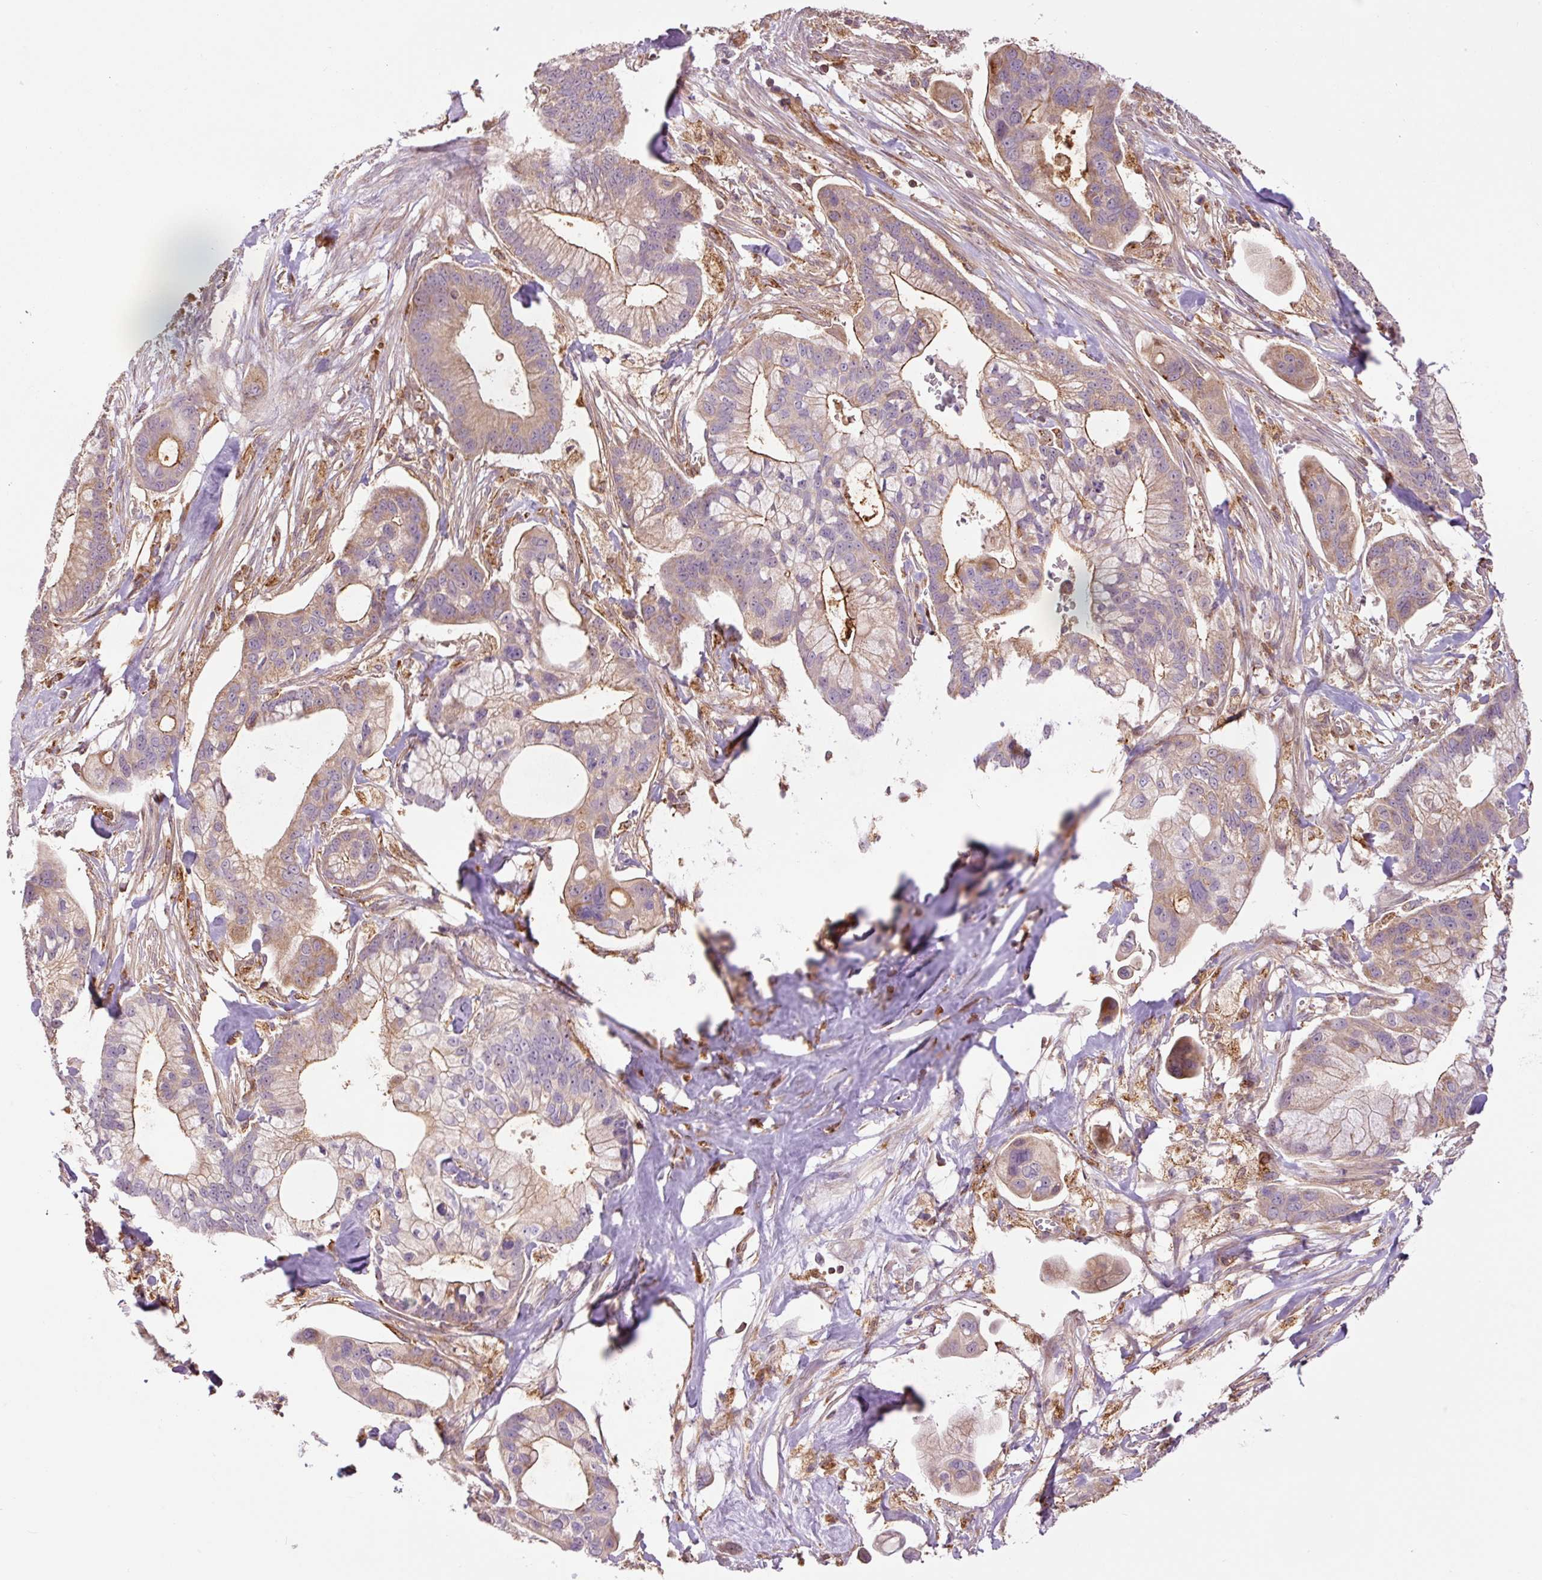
{"staining": {"intensity": "moderate", "quantity": "25%-75%", "location": "cytoplasmic/membranous"}, "tissue": "pancreatic cancer", "cell_type": "Tumor cells", "image_type": "cancer", "snomed": [{"axis": "morphology", "description": "Adenocarcinoma, NOS"}, {"axis": "topography", "description": "Pancreas"}], "caption": "Moderate cytoplasmic/membranous protein staining is seen in about 25%-75% of tumor cells in adenocarcinoma (pancreatic).", "gene": "PCK2", "patient": {"sex": "male", "age": 68}}